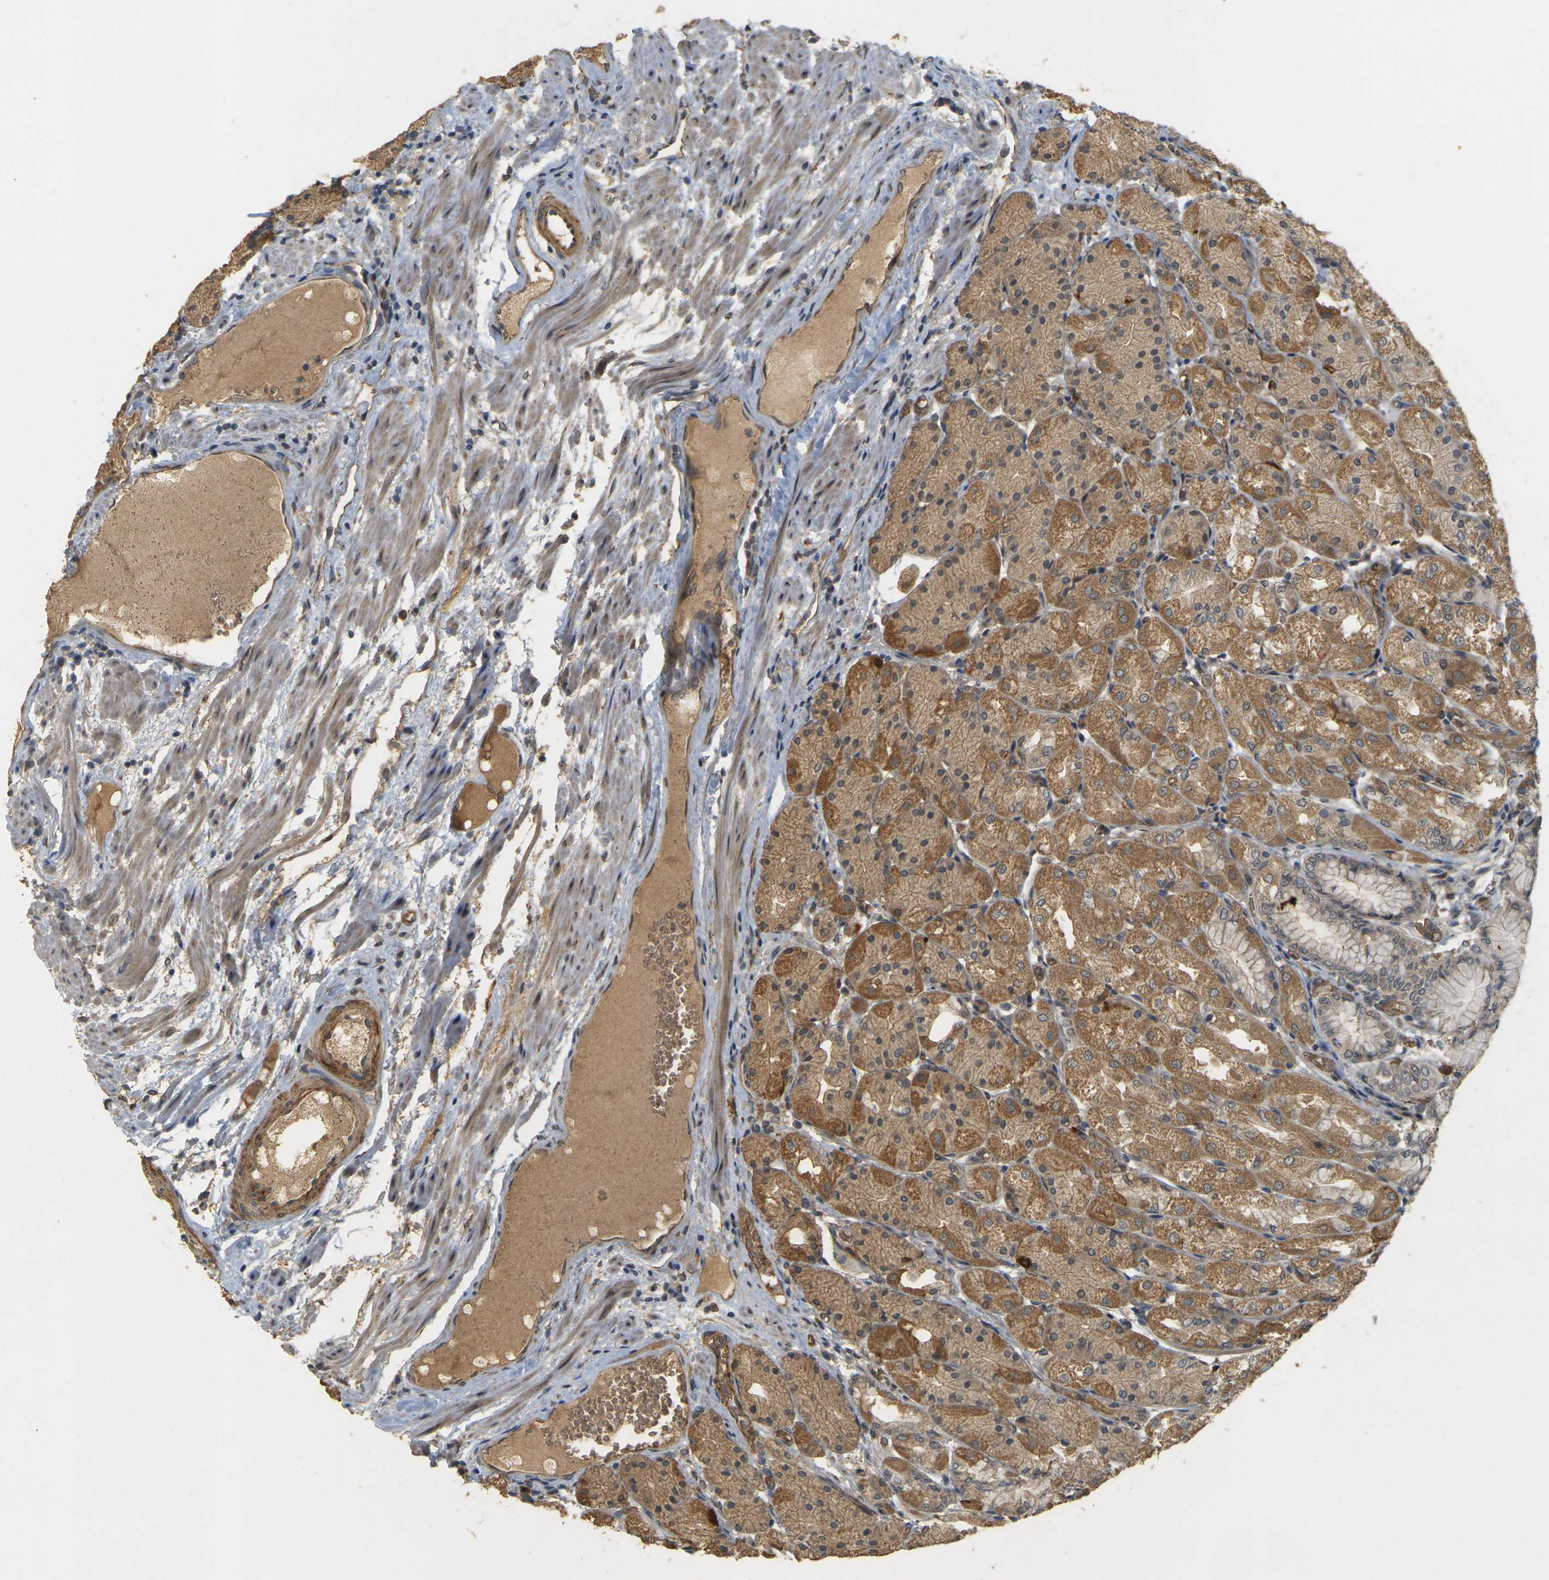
{"staining": {"intensity": "moderate", "quantity": ">75%", "location": "cytoplasmic/membranous"}, "tissue": "stomach", "cell_type": "Glandular cells", "image_type": "normal", "snomed": [{"axis": "morphology", "description": "Normal tissue, NOS"}, {"axis": "topography", "description": "Stomach, upper"}], "caption": "Human stomach stained with a brown dye reveals moderate cytoplasmic/membranous positive expression in about >75% of glandular cells.", "gene": "MEGF9", "patient": {"sex": "male", "age": 72}}